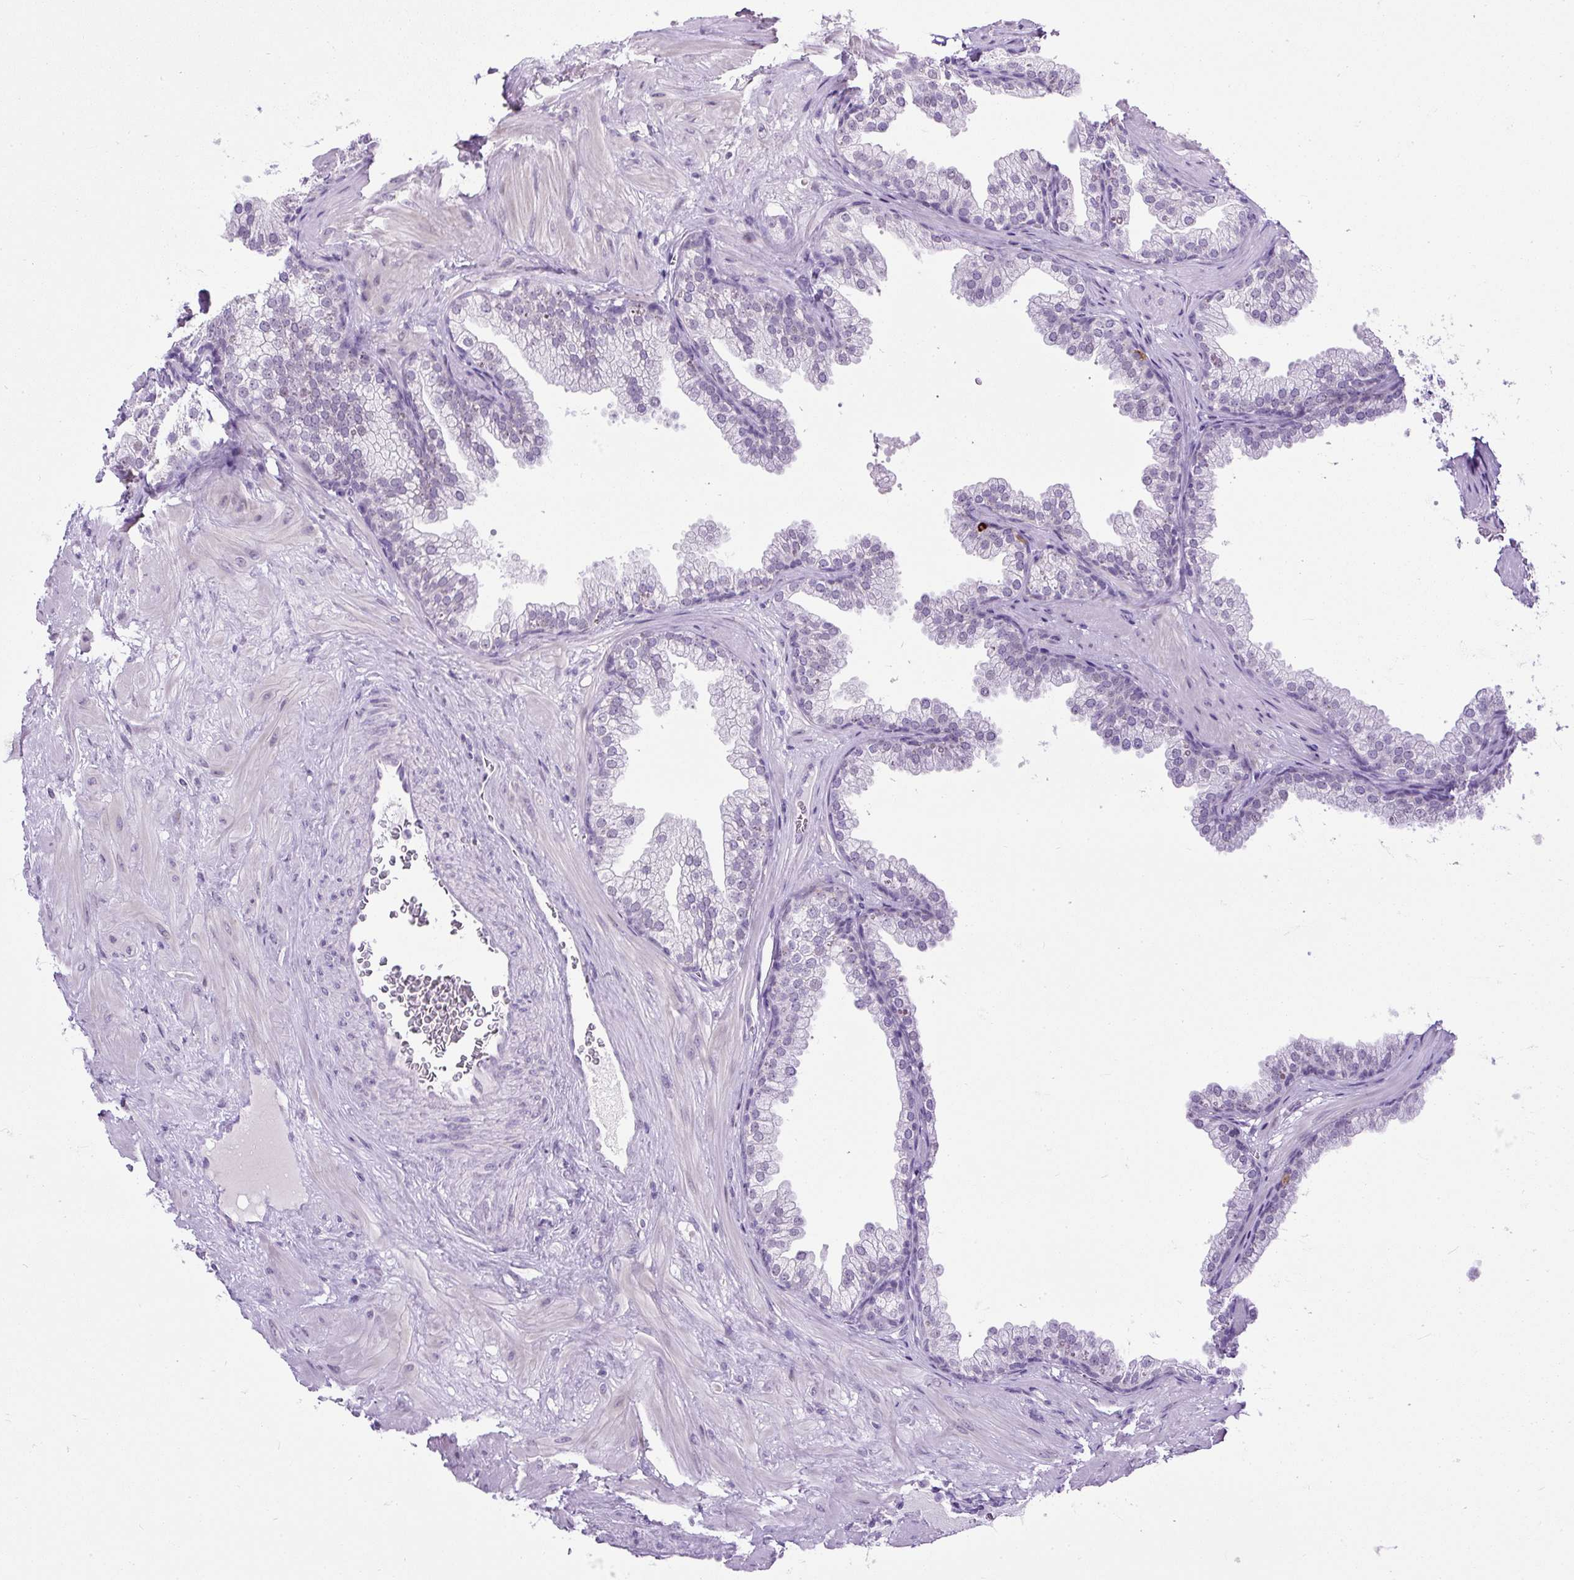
{"staining": {"intensity": "negative", "quantity": "none", "location": "none"}, "tissue": "prostate", "cell_type": "Glandular cells", "image_type": "normal", "snomed": [{"axis": "morphology", "description": "Normal tissue, NOS"}, {"axis": "topography", "description": "Prostate"}], "caption": "An immunohistochemistry histopathology image of normal prostate is shown. There is no staining in glandular cells of prostate. (Immunohistochemistry, brightfield microscopy, high magnification).", "gene": "WNT10B", "patient": {"sex": "male", "age": 37}}